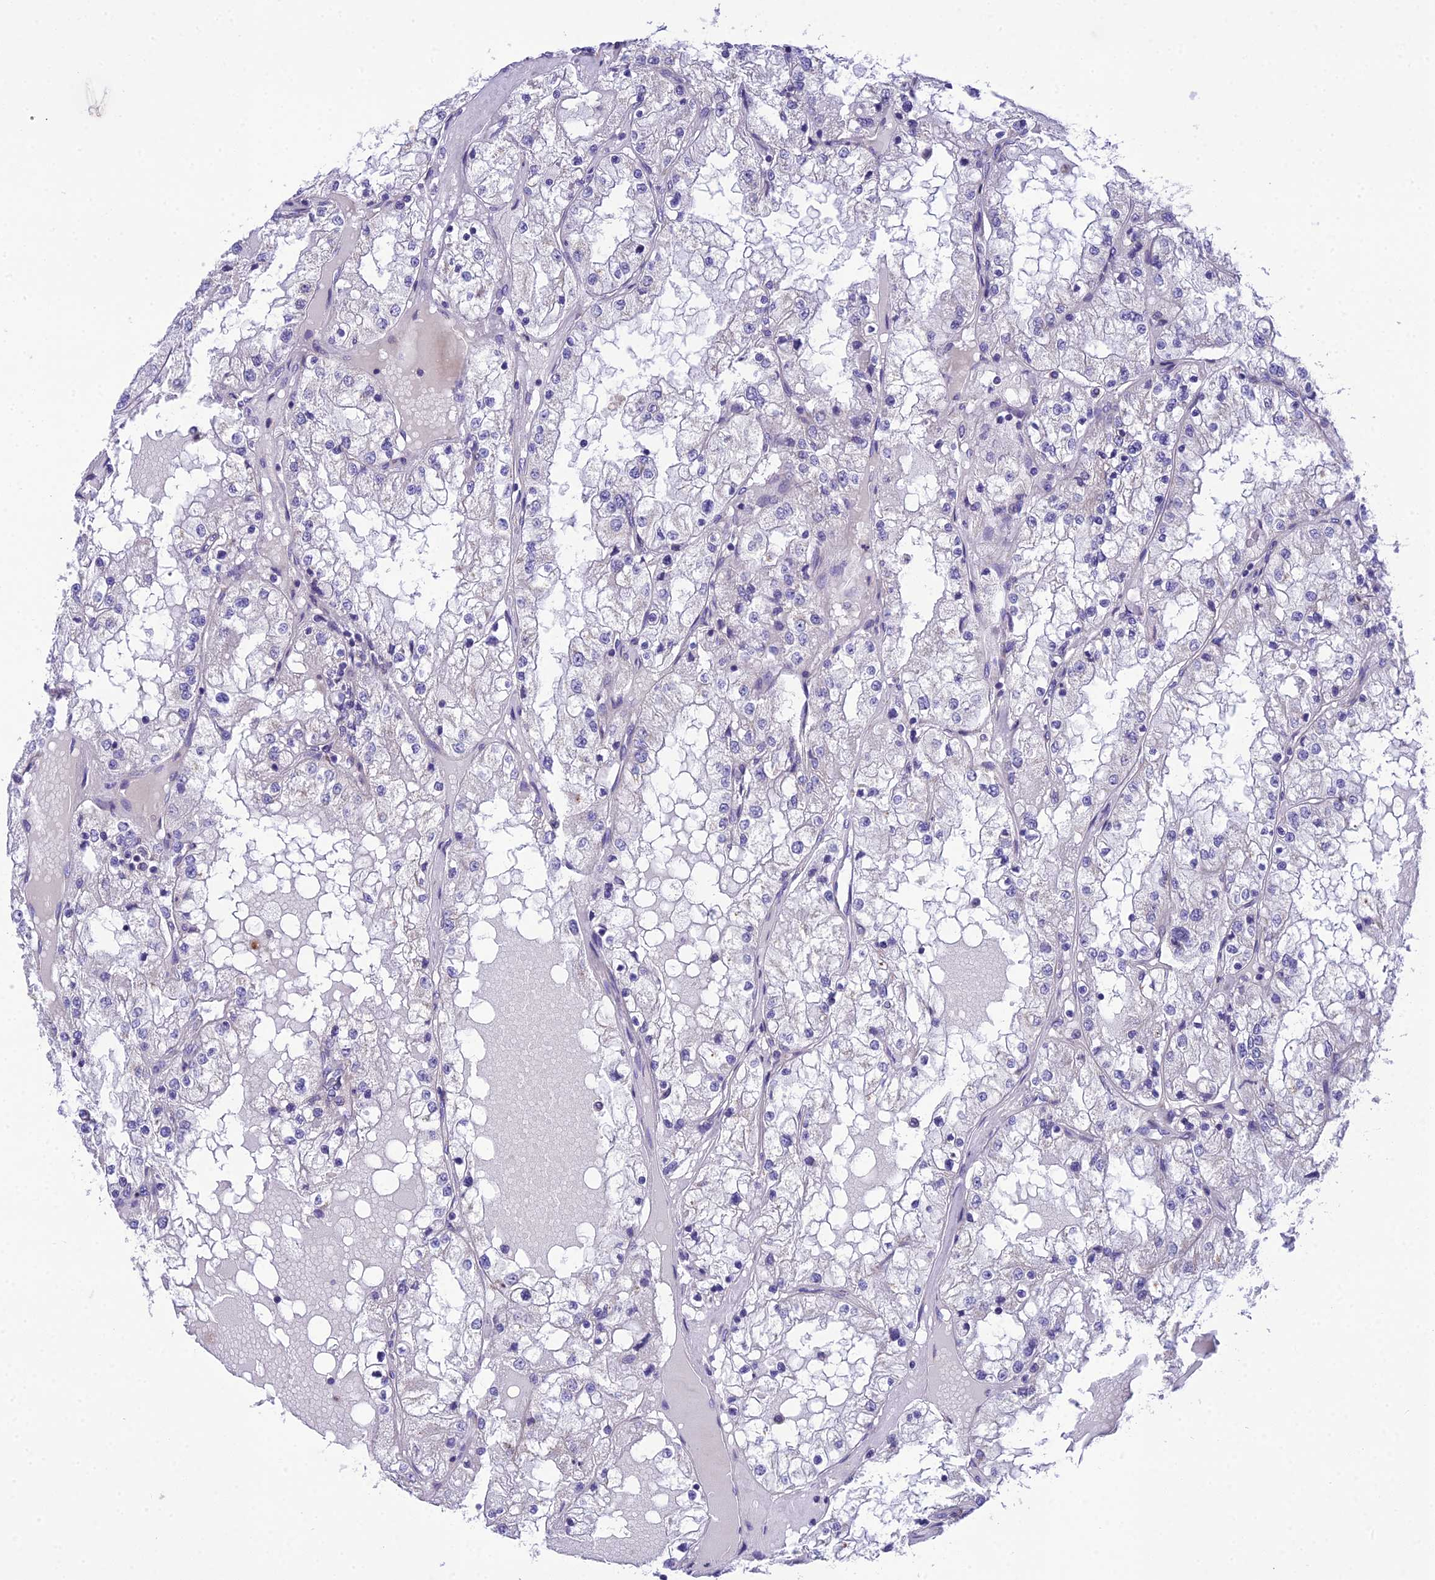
{"staining": {"intensity": "negative", "quantity": "none", "location": "none"}, "tissue": "renal cancer", "cell_type": "Tumor cells", "image_type": "cancer", "snomed": [{"axis": "morphology", "description": "Adenocarcinoma, NOS"}, {"axis": "topography", "description": "Kidney"}], "caption": "There is no significant expression in tumor cells of renal cancer (adenocarcinoma).", "gene": "MIIP", "patient": {"sex": "male", "age": 68}}